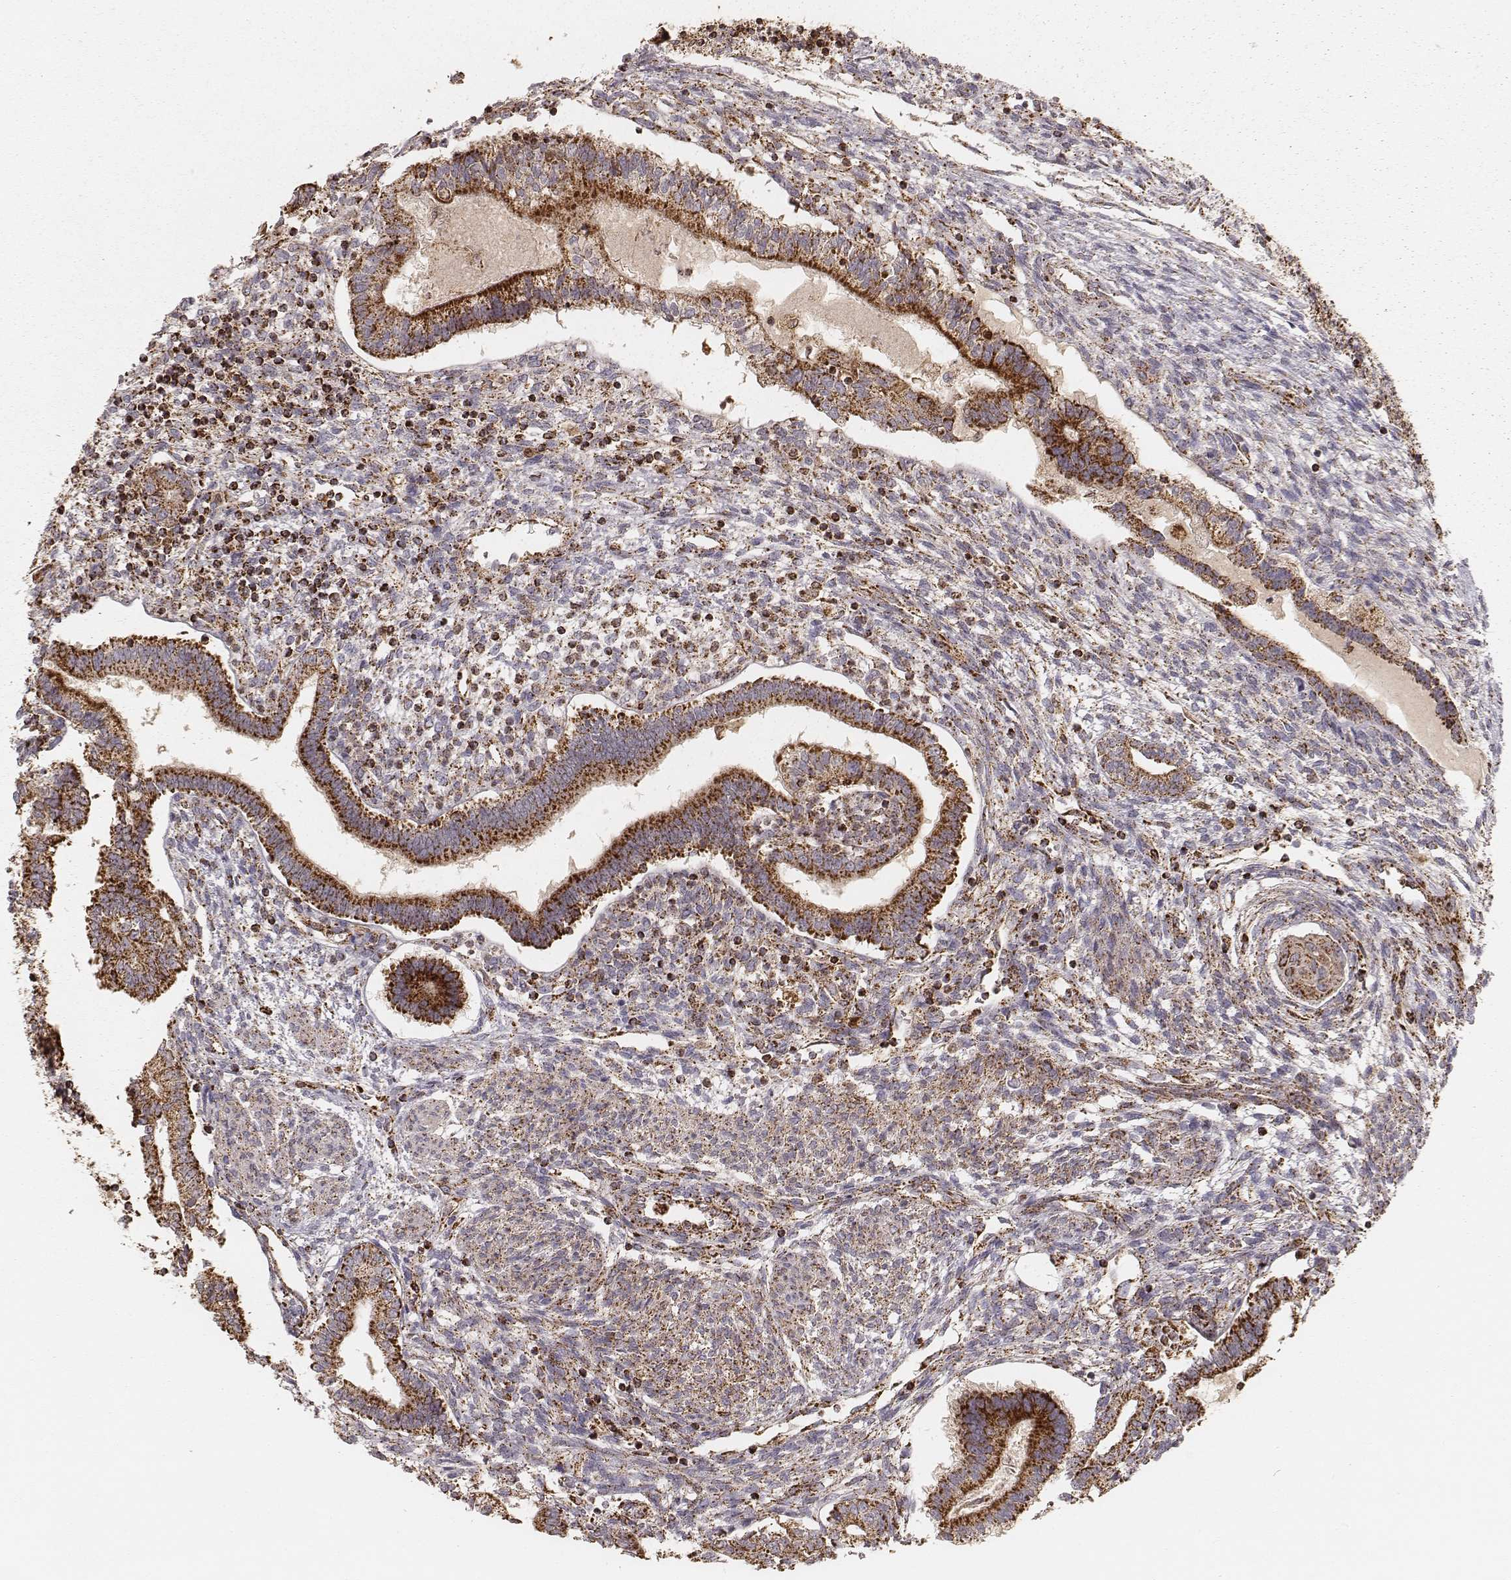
{"staining": {"intensity": "strong", "quantity": ">75%", "location": "cytoplasmic/membranous"}, "tissue": "testis cancer", "cell_type": "Tumor cells", "image_type": "cancer", "snomed": [{"axis": "morphology", "description": "Carcinoma, Embryonal, NOS"}, {"axis": "topography", "description": "Testis"}], "caption": "Strong cytoplasmic/membranous positivity is present in approximately >75% of tumor cells in embryonal carcinoma (testis).", "gene": "CS", "patient": {"sex": "male", "age": 37}}